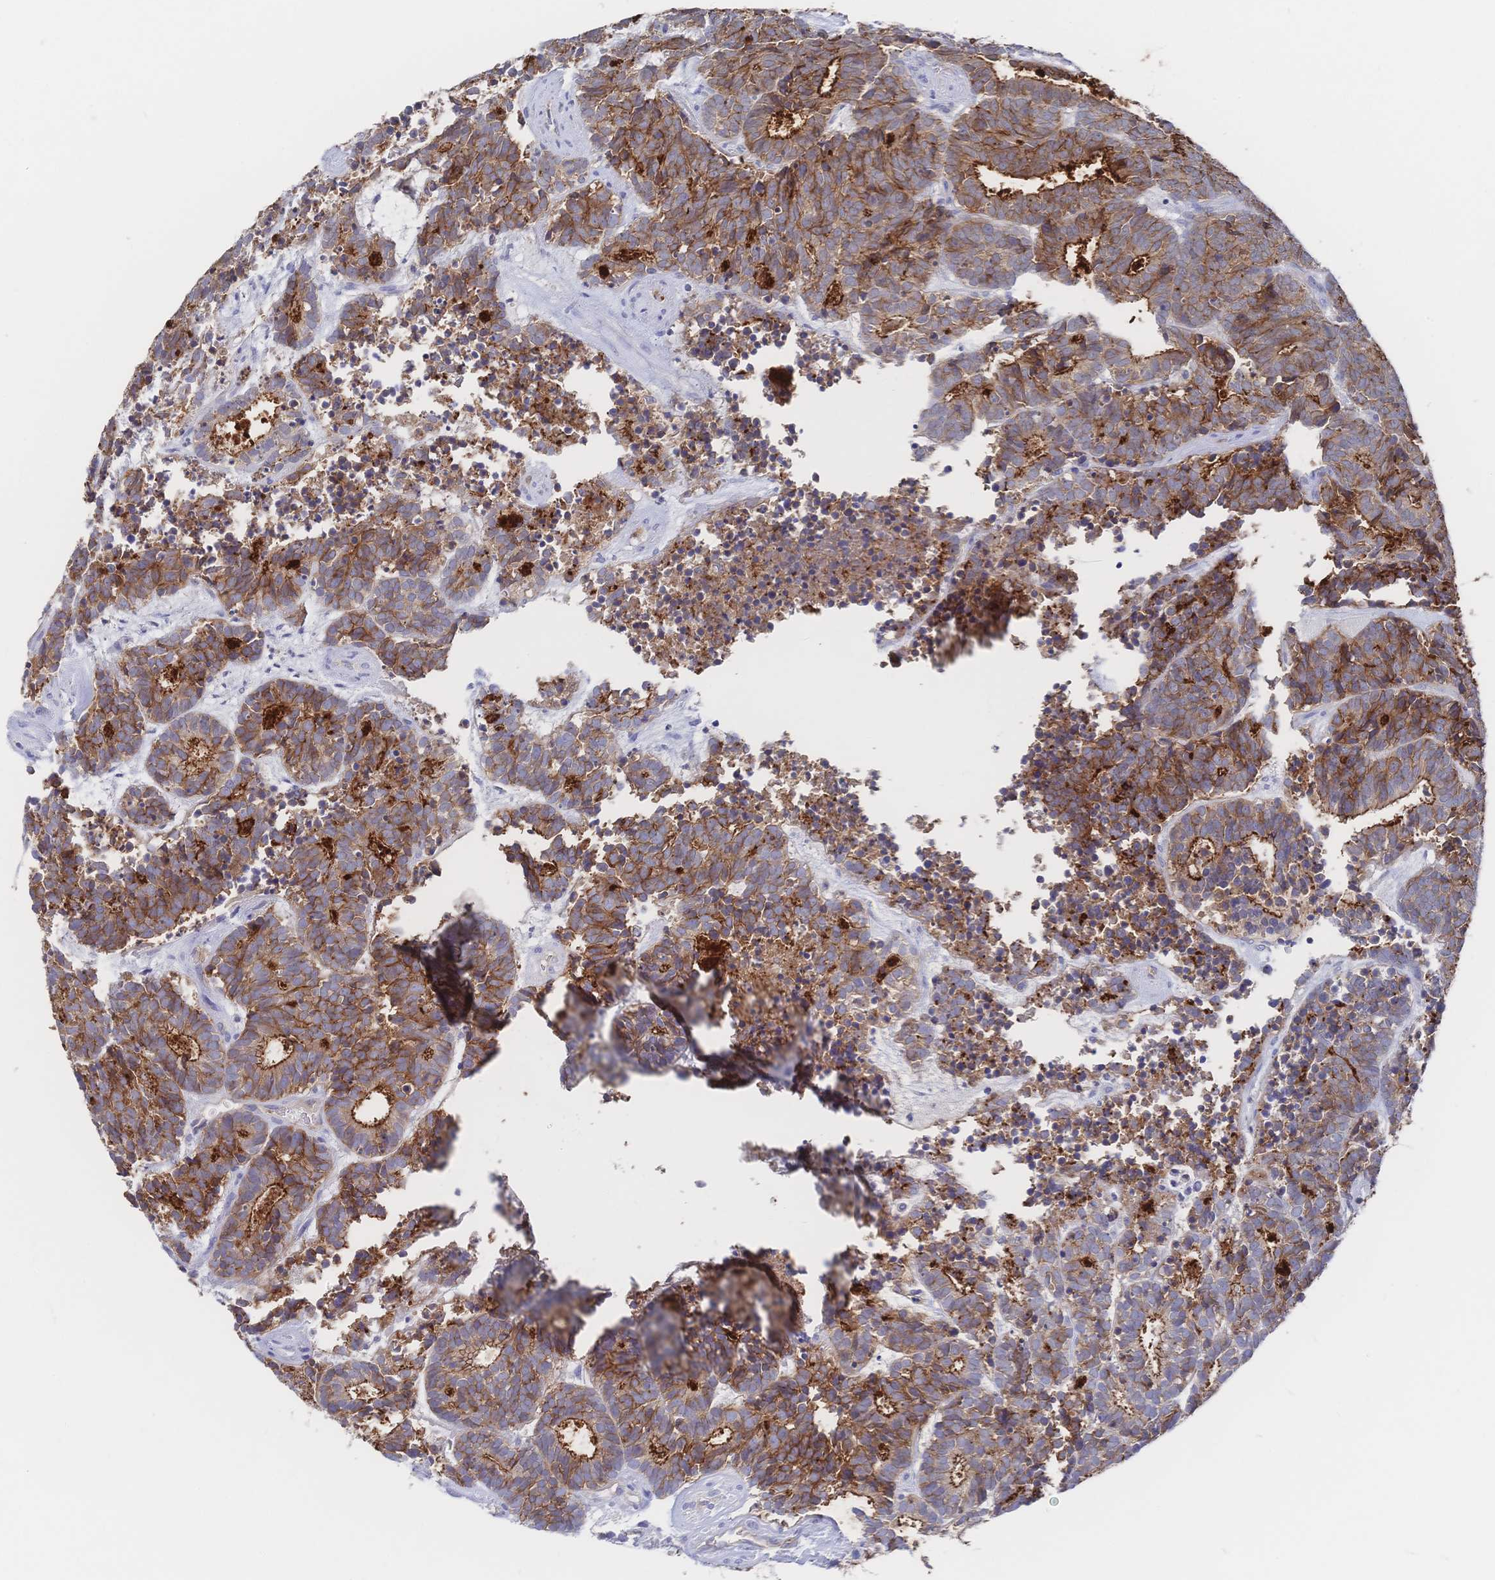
{"staining": {"intensity": "moderate", "quantity": ">75%", "location": "cytoplasmic/membranous"}, "tissue": "head and neck cancer", "cell_type": "Tumor cells", "image_type": "cancer", "snomed": [{"axis": "morphology", "description": "Adenocarcinoma, NOS"}, {"axis": "topography", "description": "Head-Neck"}], "caption": "Brown immunohistochemical staining in human adenocarcinoma (head and neck) exhibits moderate cytoplasmic/membranous positivity in approximately >75% of tumor cells.", "gene": "F11R", "patient": {"sex": "female", "age": 81}}